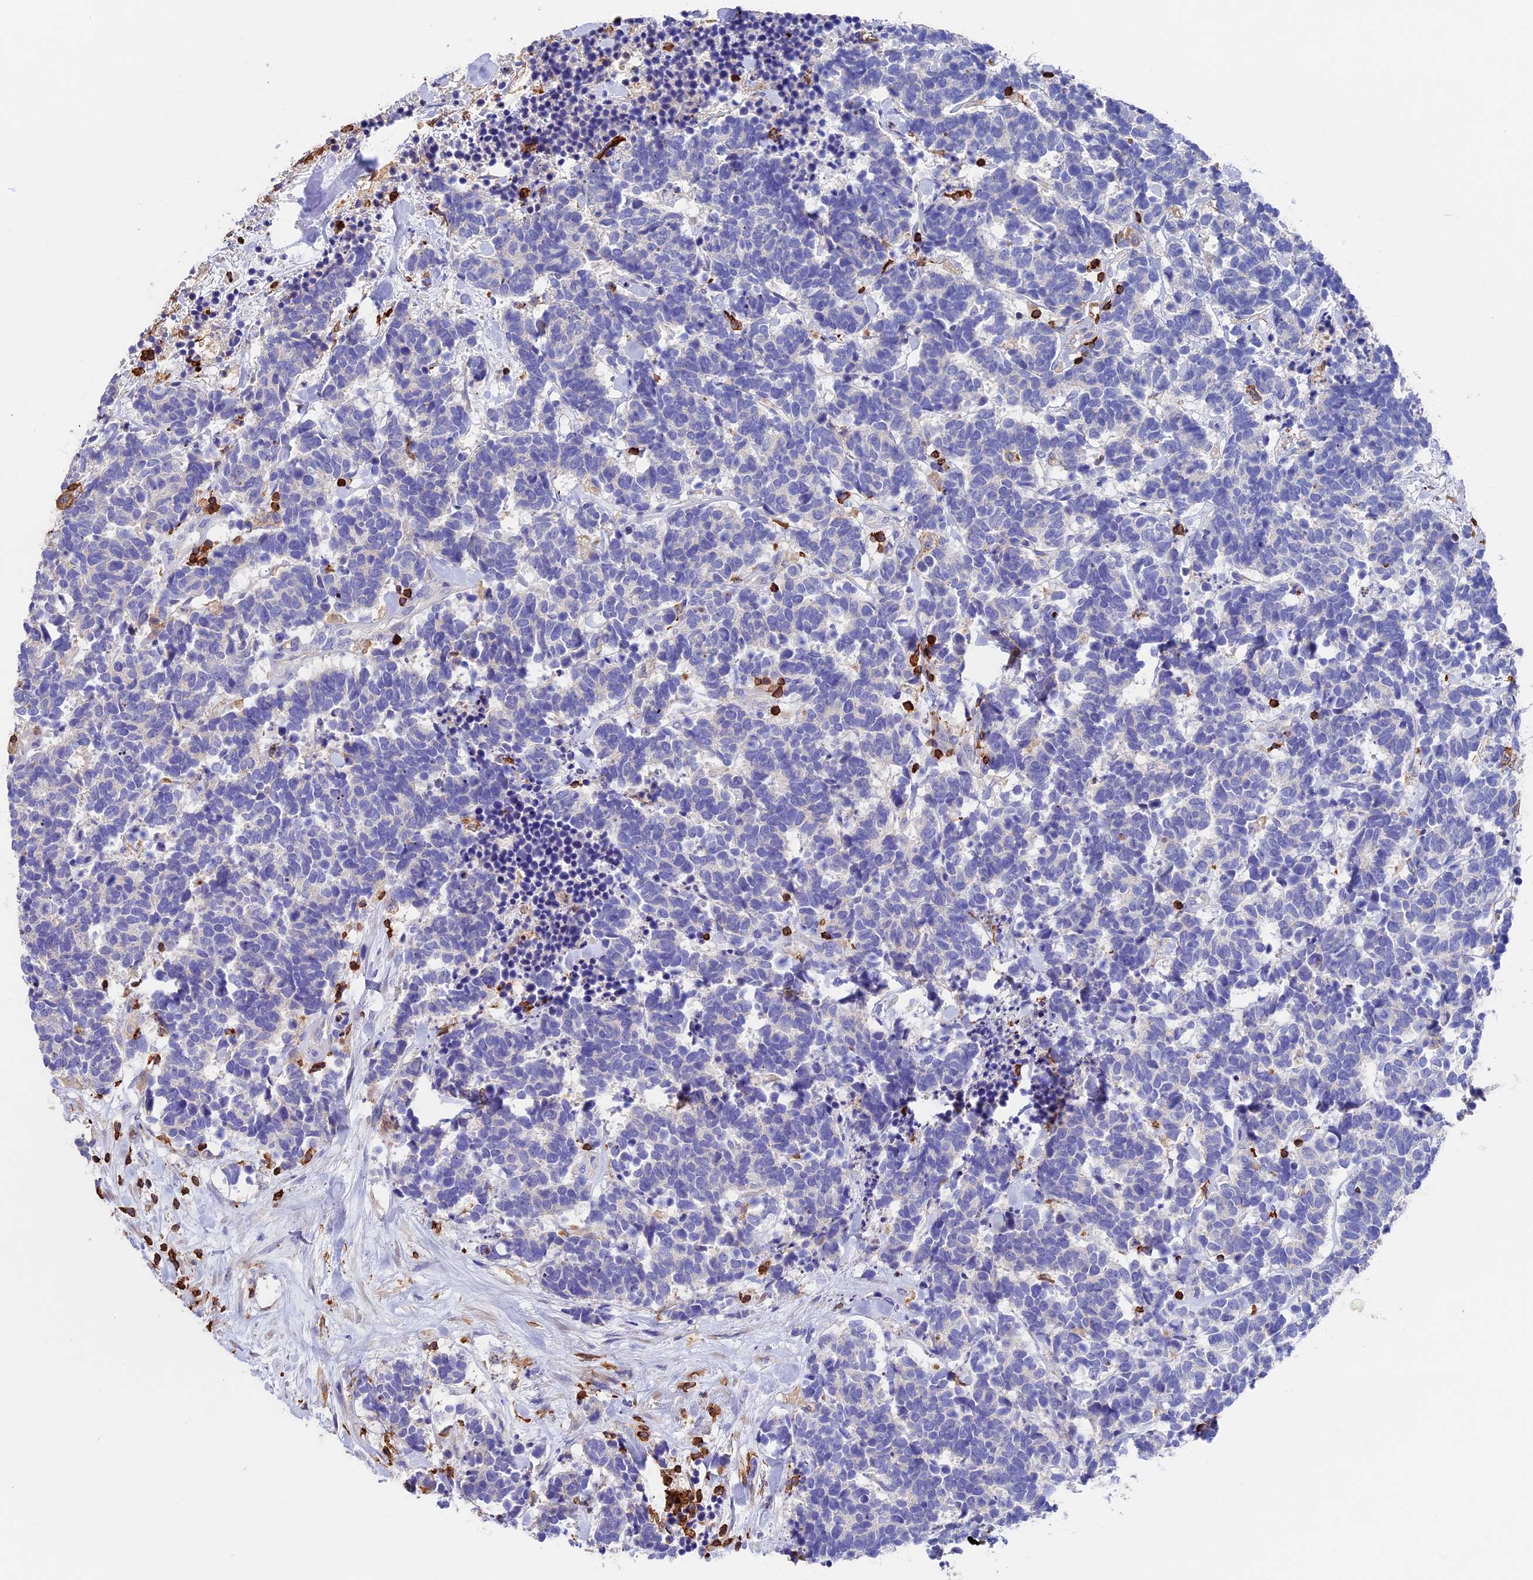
{"staining": {"intensity": "negative", "quantity": "none", "location": "none"}, "tissue": "carcinoid", "cell_type": "Tumor cells", "image_type": "cancer", "snomed": [{"axis": "morphology", "description": "Carcinoma, NOS"}, {"axis": "morphology", "description": "Carcinoid, malignant, NOS"}, {"axis": "topography", "description": "Prostate"}], "caption": "Tumor cells show no significant protein positivity in malignant carcinoid. The staining was performed using DAB to visualize the protein expression in brown, while the nuclei were stained in blue with hematoxylin (Magnification: 20x).", "gene": "ADAT1", "patient": {"sex": "male", "age": 57}}